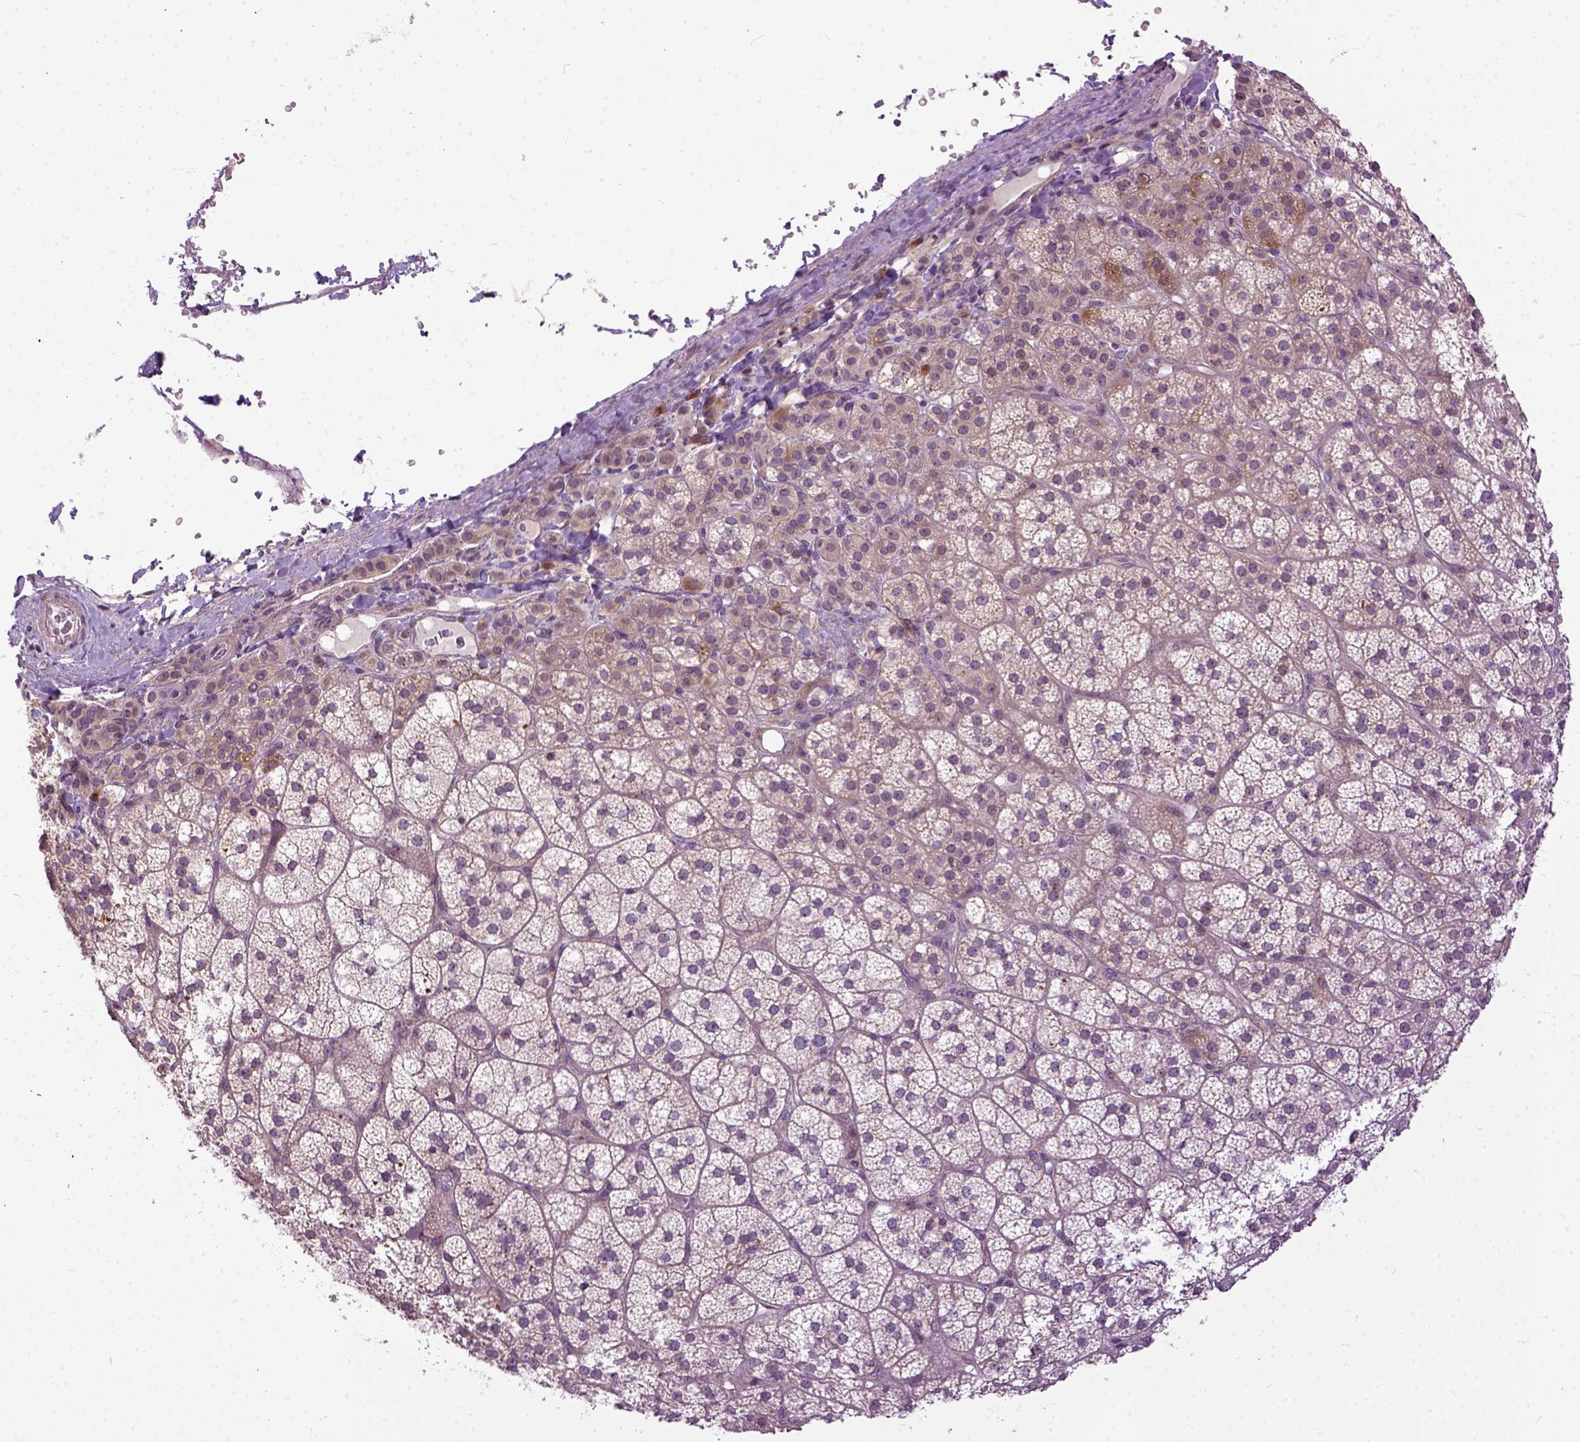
{"staining": {"intensity": "moderate", "quantity": ">75%", "location": "cytoplasmic/membranous"}, "tissue": "adrenal gland", "cell_type": "Glandular cells", "image_type": "normal", "snomed": [{"axis": "morphology", "description": "Normal tissue, NOS"}, {"axis": "topography", "description": "Adrenal gland"}], "caption": "Moderate cytoplasmic/membranous staining for a protein is seen in approximately >75% of glandular cells of normal adrenal gland using IHC.", "gene": "CPNE1", "patient": {"sex": "female", "age": 60}}